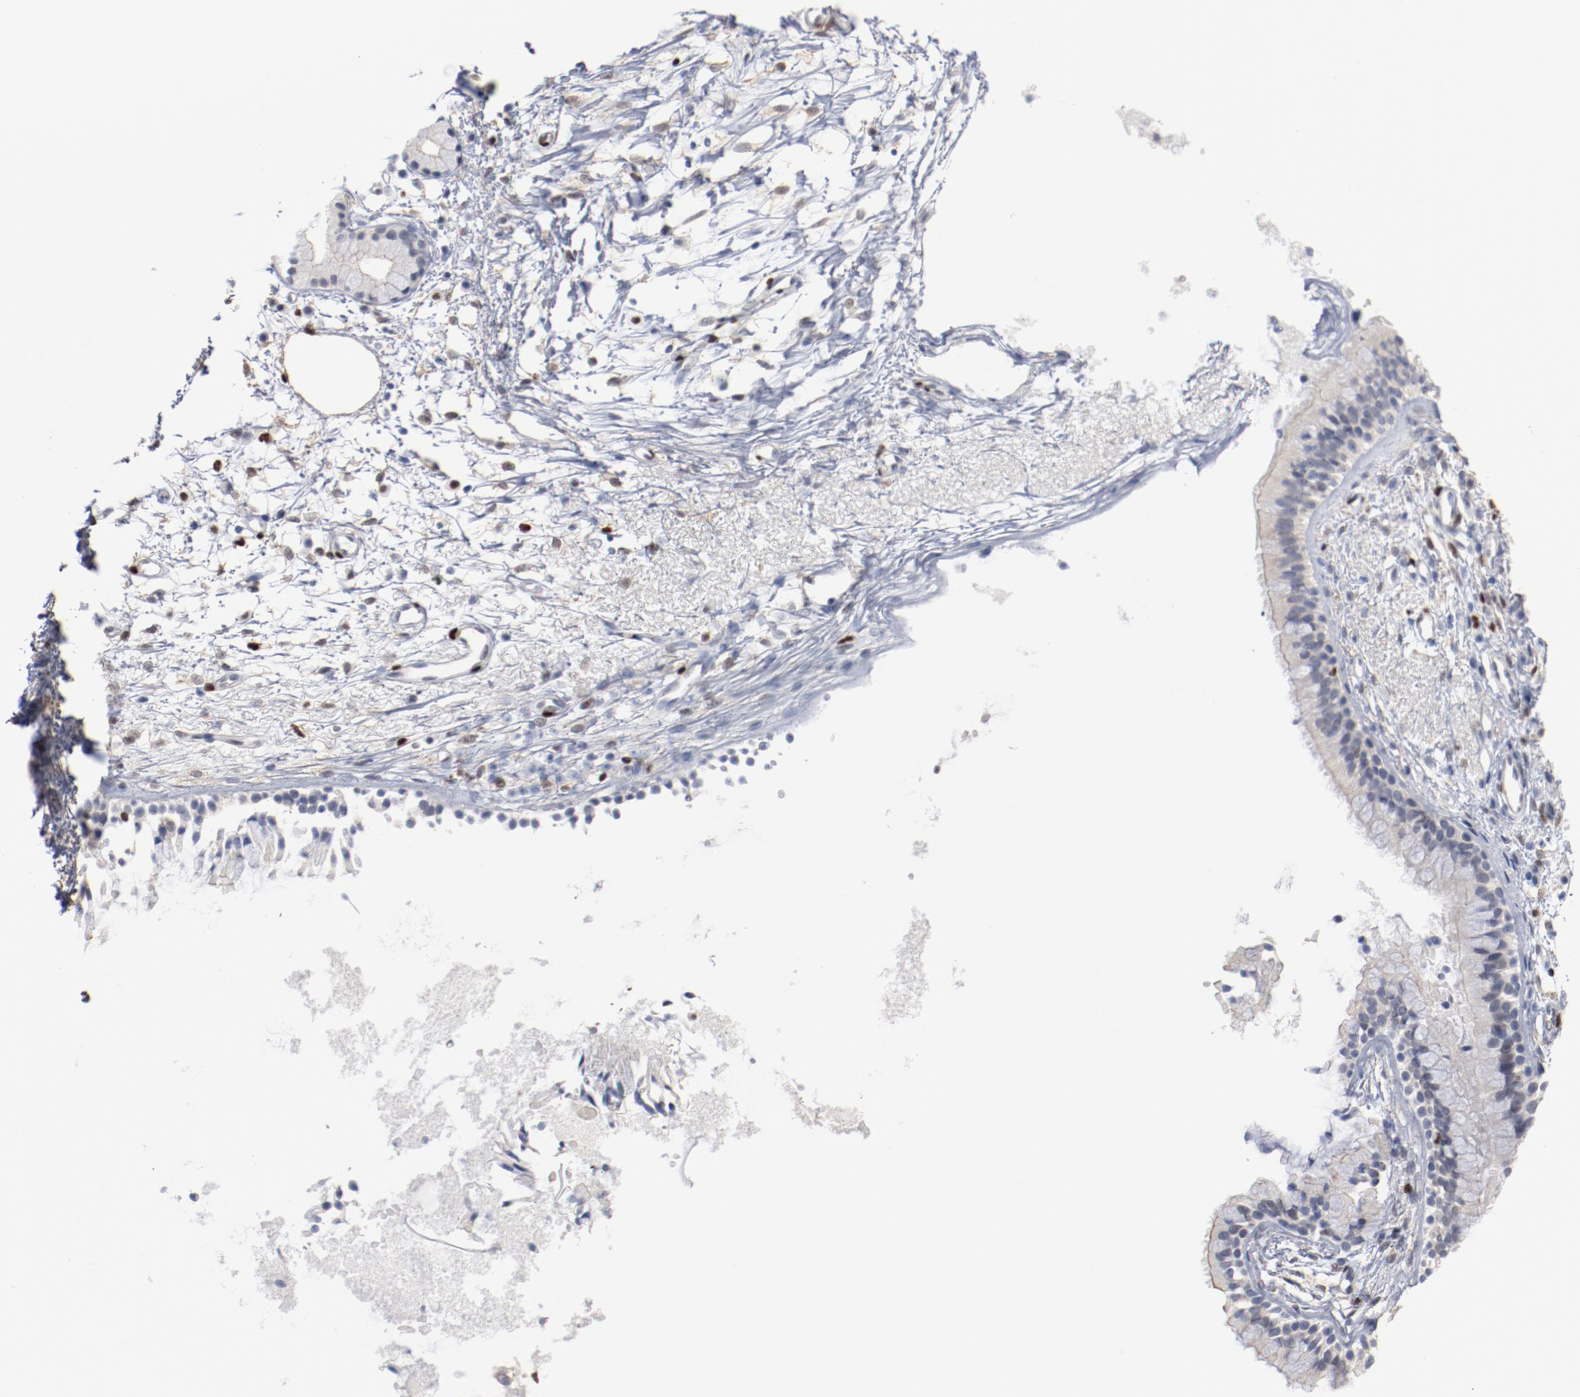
{"staining": {"intensity": "negative", "quantity": "none", "location": "none"}, "tissue": "nasopharynx", "cell_type": "Respiratory epithelial cells", "image_type": "normal", "snomed": [{"axis": "morphology", "description": "Normal tissue, NOS"}, {"axis": "topography", "description": "Nasopharynx"}], "caption": "Respiratory epithelial cells show no significant protein staining in unremarkable nasopharynx. (Brightfield microscopy of DAB immunohistochemistry (IHC) at high magnification).", "gene": "ZEB2", "patient": {"sex": "male", "age": 21}}